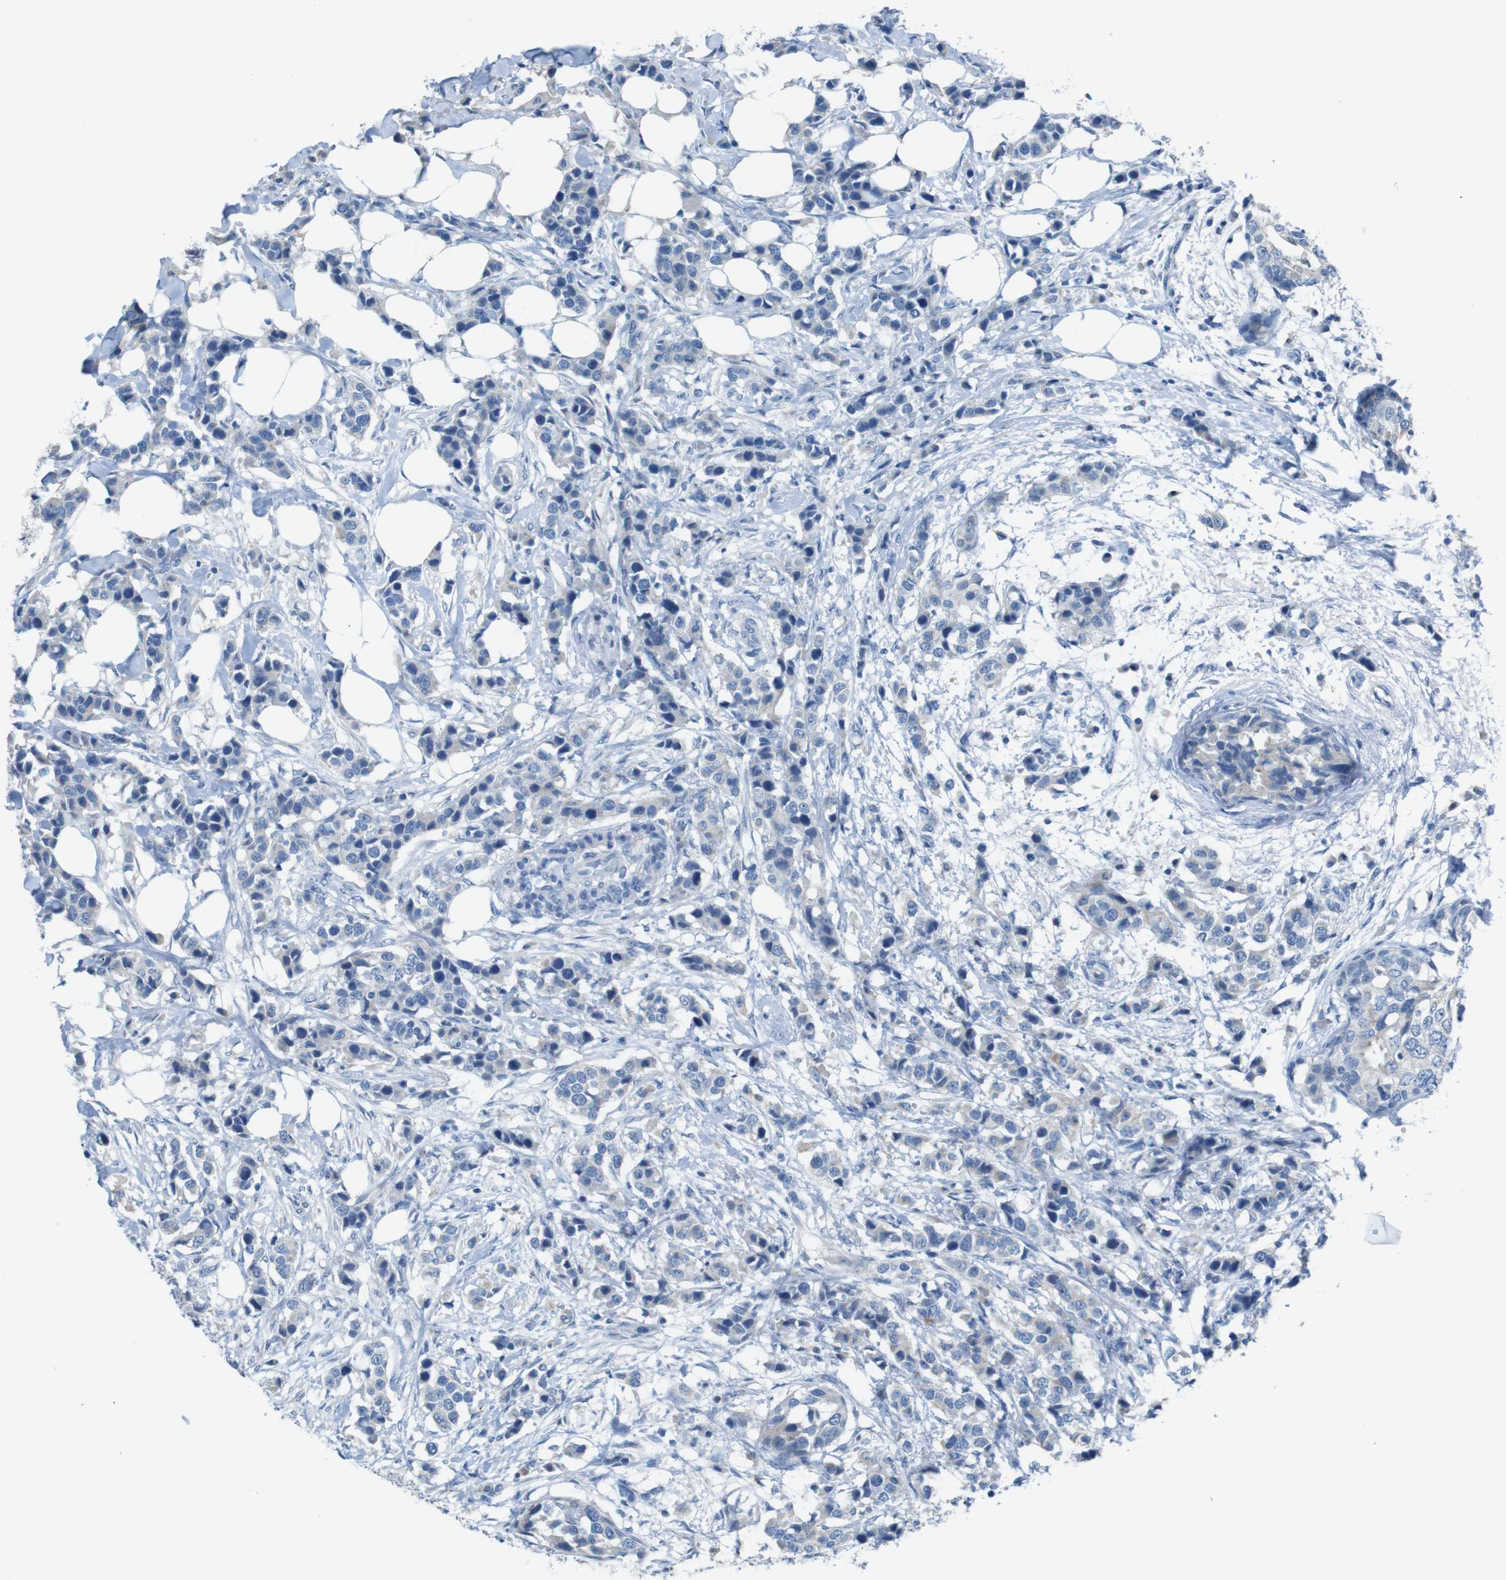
{"staining": {"intensity": "weak", "quantity": "<25%", "location": "cytoplasmic/membranous"}, "tissue": "breast cancer", "cell_type": "Tumor cells", "image_type": "cancer", "snomed": [{"axis": "morphology", "description": "Normal tissue, NOS"}, {"axis": "morphology", "description": "Duct carcinoma"}, {"axis": "topography", "description": "Breast"}], "caption": "This is an immunohistochemistry micrograph of human breast intraductal carcinoma. There is no expression in tumor cells.", "gene": "MOGAT3", "patient": {"sex": "female", "age": 50}}